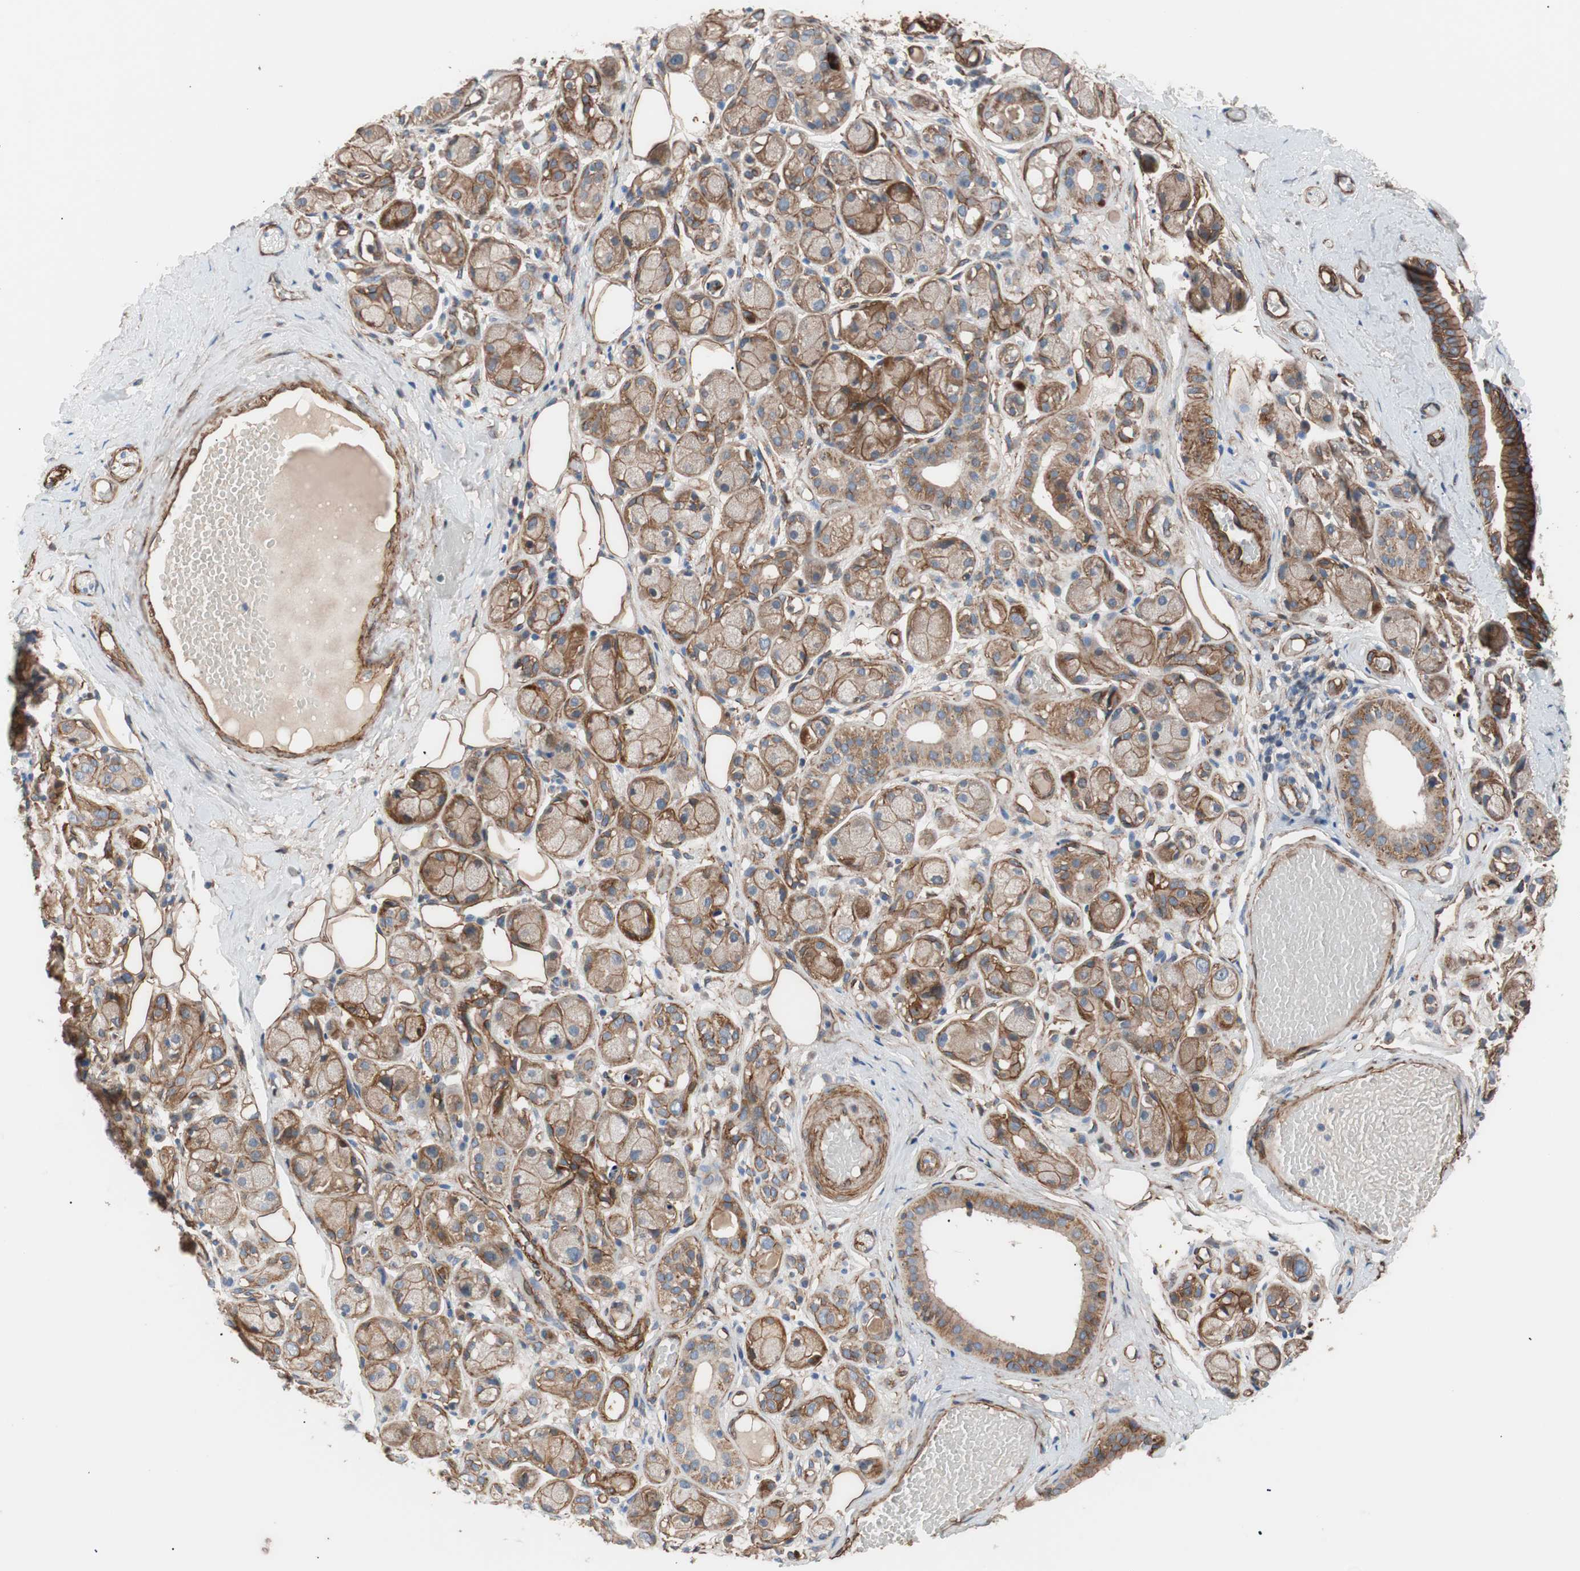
{"staining": {"intensity": "strong", "quantity": ">75%", "location": "cytoplasmic/membranous"}, "tissue": "adipose tissue", "cell_type": "Adipocytes", "image_type": "normal", "snomed": [{"axis": "morphology", "description": "Normal tissue, NOS"}, {"axis": "morphology", "description": "Inflammation, NOS"}, {"axis": "topography", "description": "Vascular tissue"}, {"axis": "topography", "description": "Salivary gland"}], "caption": "Protein expression analysis of benign adipose tissue demonstrates strong cytoplasmic/membranous expression in approximately >75% of adipocytes.", "gene": "SPINT1", "patient": {"sex": "female", "age": 75}}